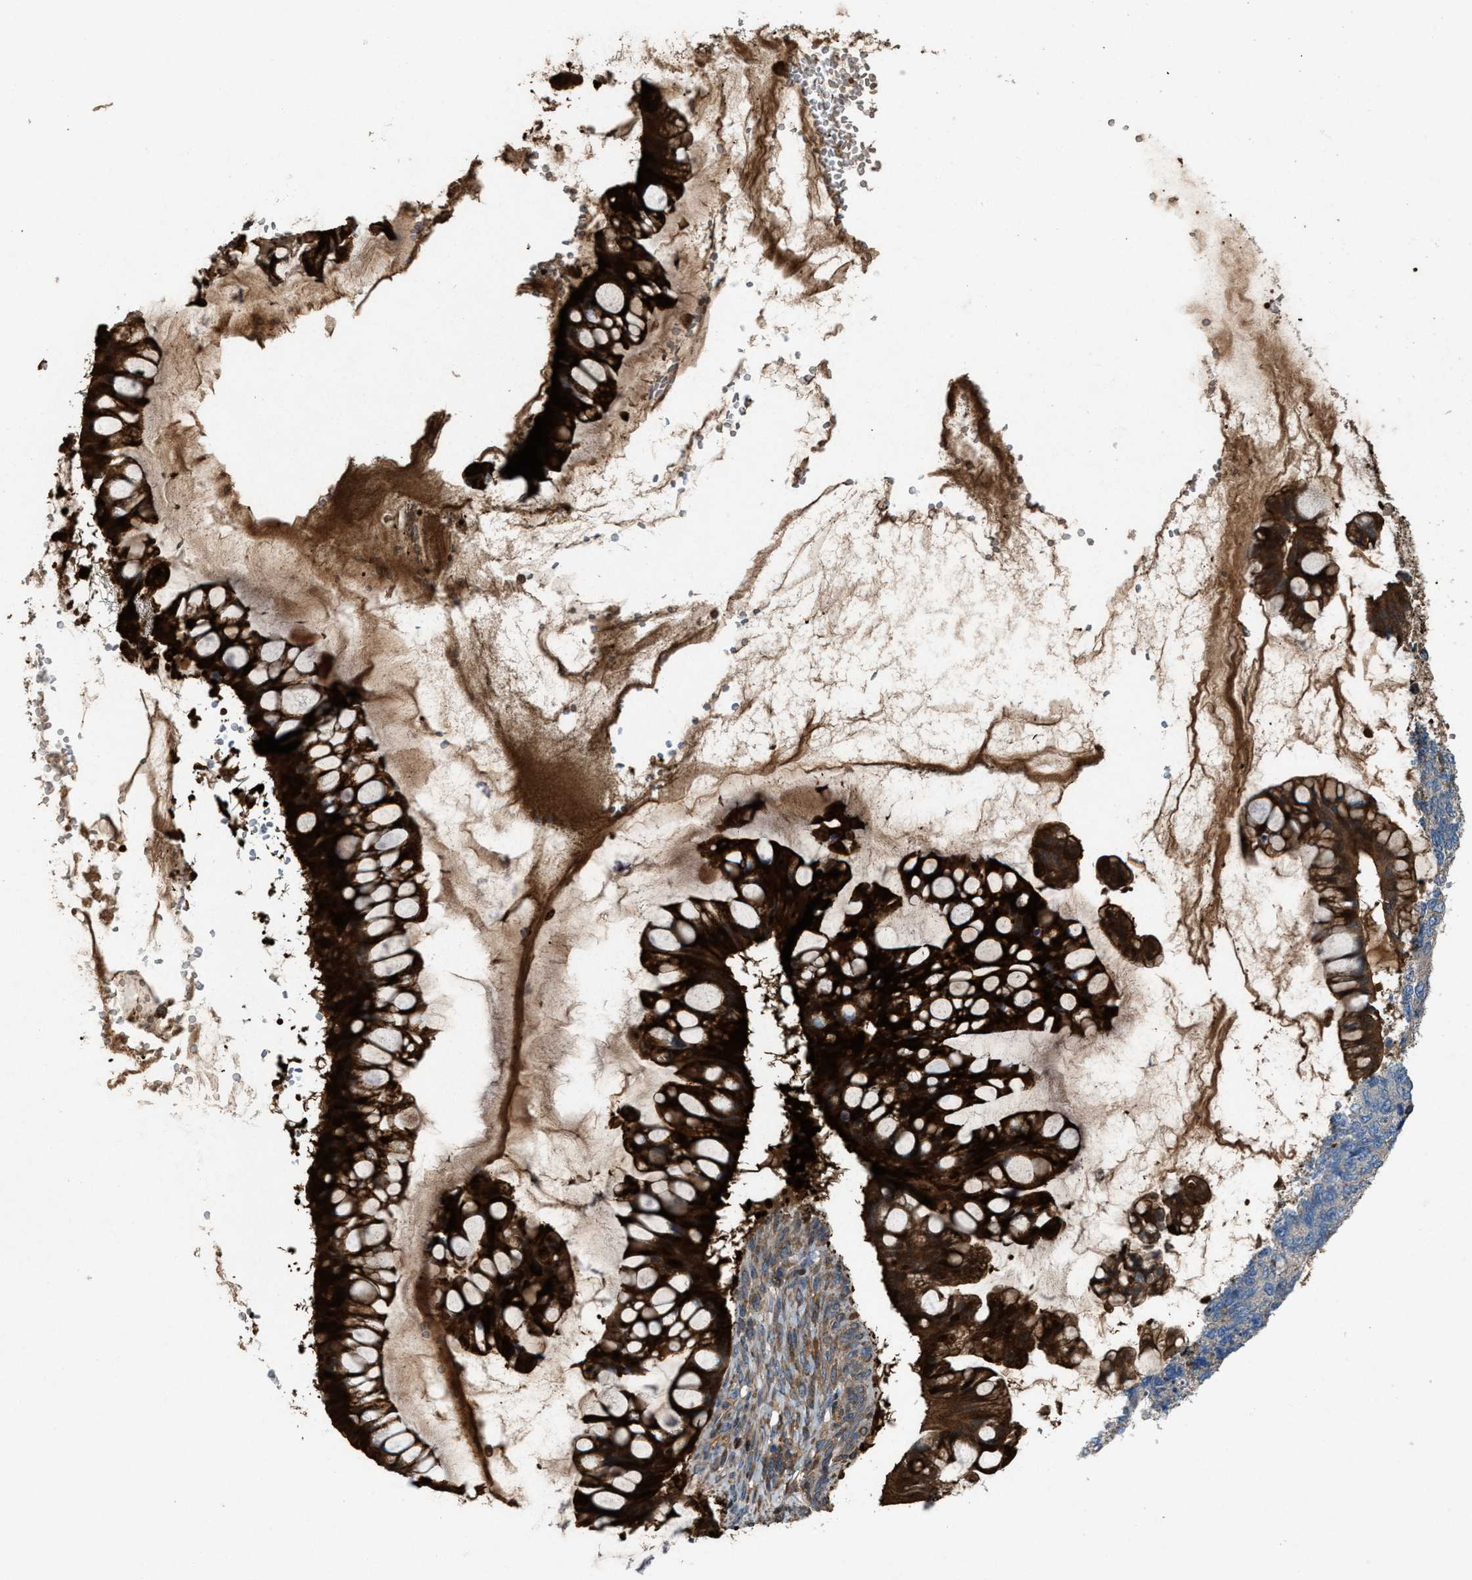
{"staining": {"intensity": "strong", "quantity": ">75%", "location": "cytoplasmic/membranous"}, "tissue": "ovarian cancer", "cell_type": "Tumor cells", "image_type": "cancer", "snomed": [{"axis": "morphology", "description": "Cystadenocarcinoma, mucinous, NOS"}, {"axis": "topography", "description": "Ovary"}], "caption": "Immunohistochemical staining of ovarian mucinous cystadenocarcinoma demonstrates strong cytoplasmic/membranous protein staining in approximately >75% of tumor cells.", "gene": "SERPINB5", "patient": {"sex": "female", "age": 73}}